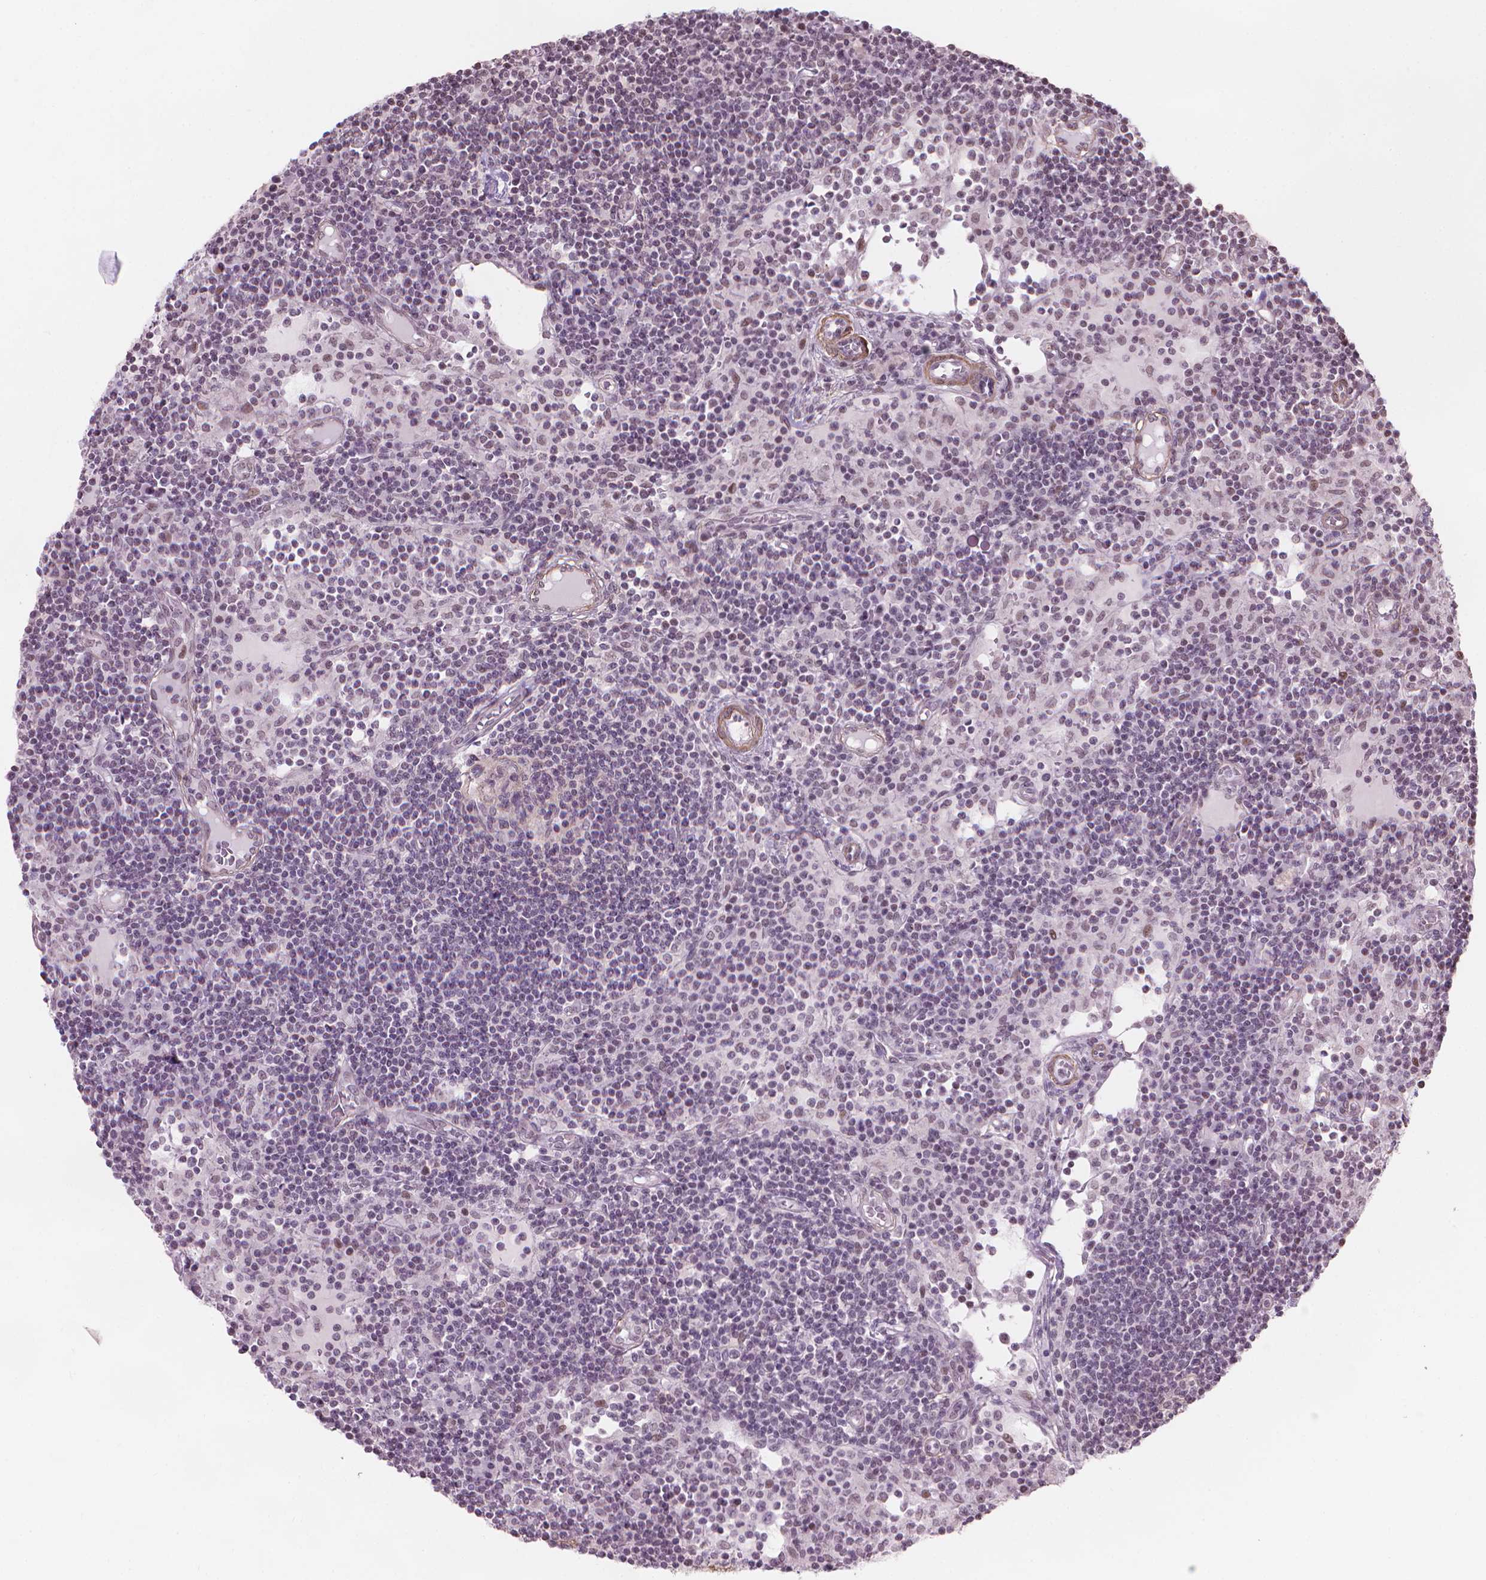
{"staining": {"intensity": "negative", "quantity": "none", "location": "none"}, "tissue": "lymph node", "cell_type": "Germinal center cells", "image_type": "normal", "snomed": [{"axis": "morphology", "description": "Normal tissue, NOS"}, {"axis": "topography", "description": "Lymph node"}], "caption": "An IHC histopathology image of benign lymph node is shown. There is no staining in germinal center cells of lymph node. Nuclei are stained in blue.", "gene": "HOXD4", "patient": {"sex": "female", "age": 72}}